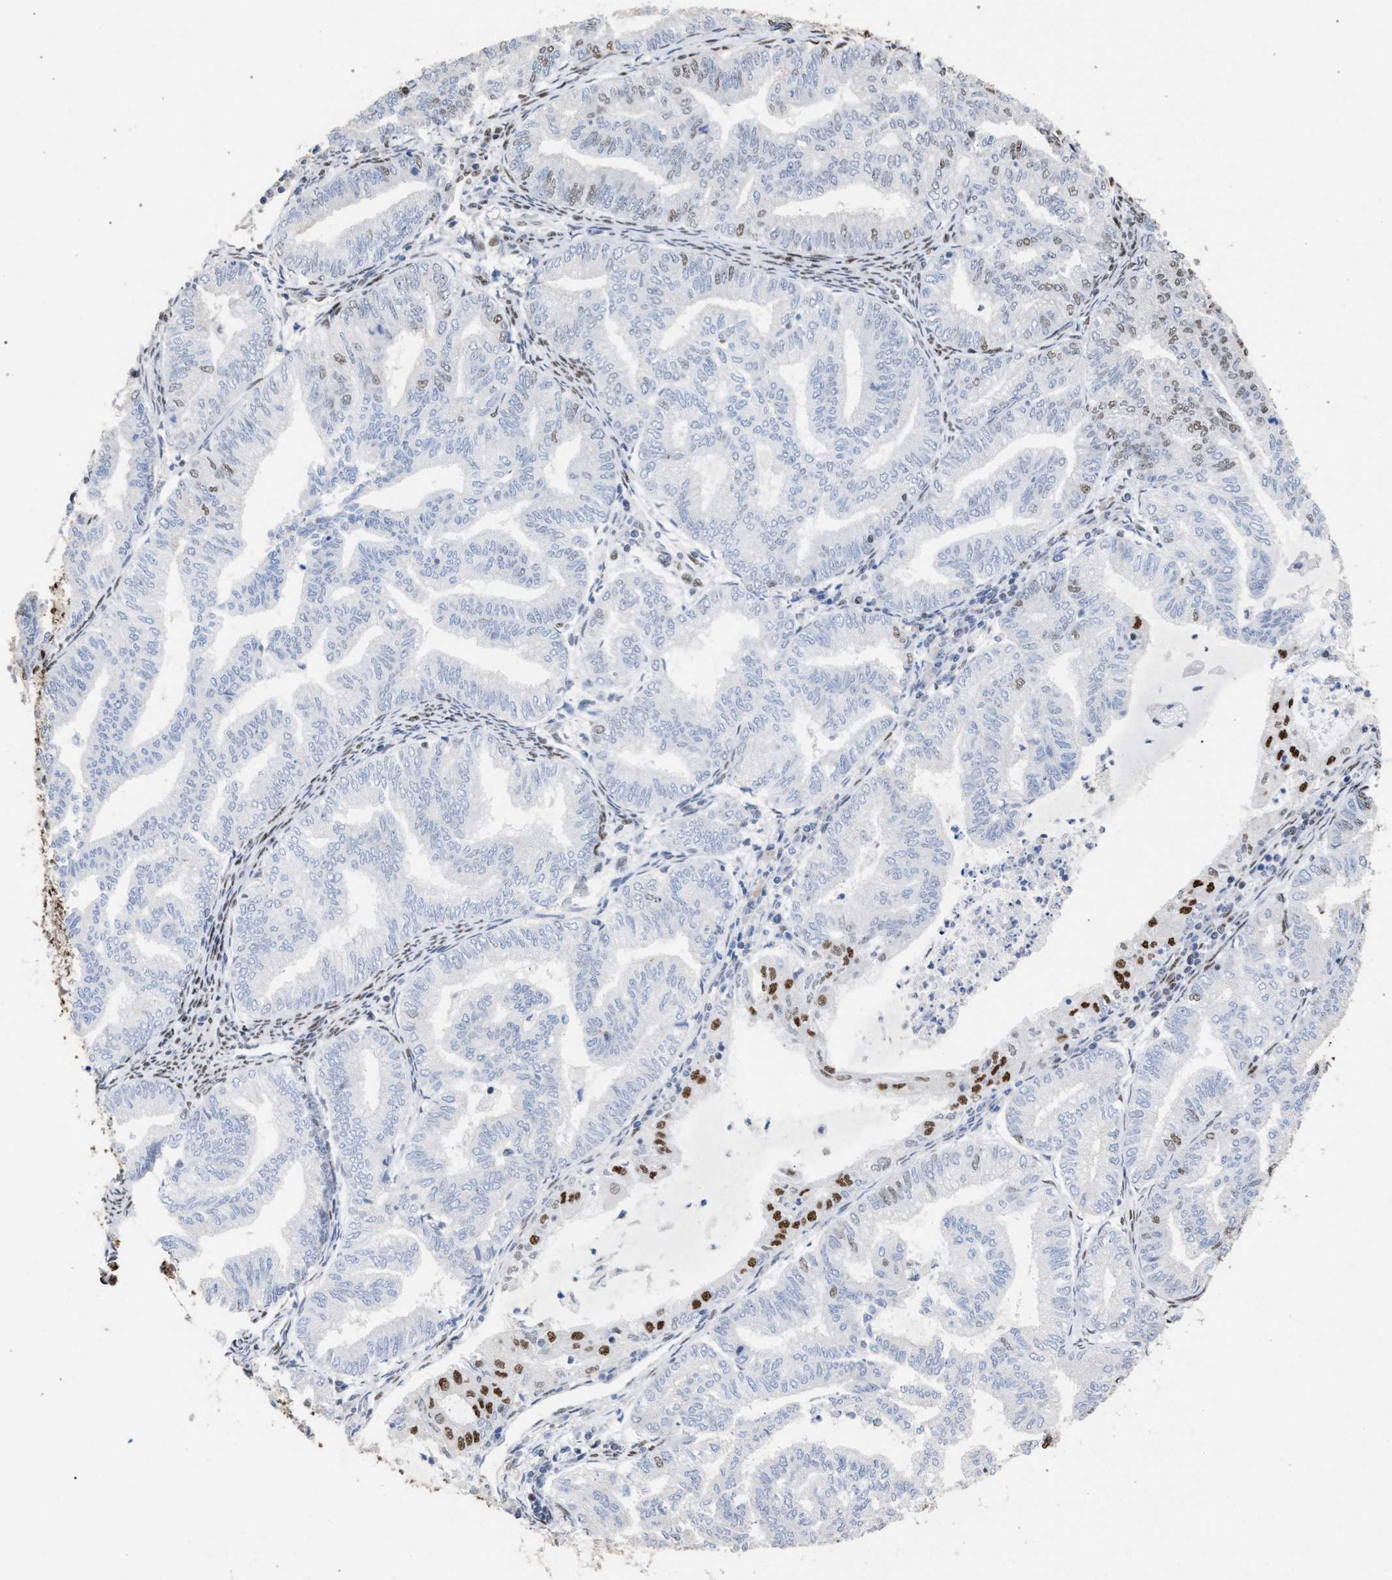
{"staining": {"intensity": "weak", "quantity": "25%-75%", "location": "nuclear"}, "tissue": "endometrial cancer", "cell_type": "Tumor cells", "image_type": "cancer", "snomed": [{"axis": "morphology", "description": "Adenocarcinoma, NOS"}, {"axis": "topography", "description": "Endometrium"}], "caption": "High-power microscopy captured an immunohistochemistry (IHC) image of adenocarcinoma (endometrial), revealing weak nuclear positivity in approximately 25%-75% of tumor cells.", "gene": "TP53BP1", "patient": {"sex": "female", "age": 79}}